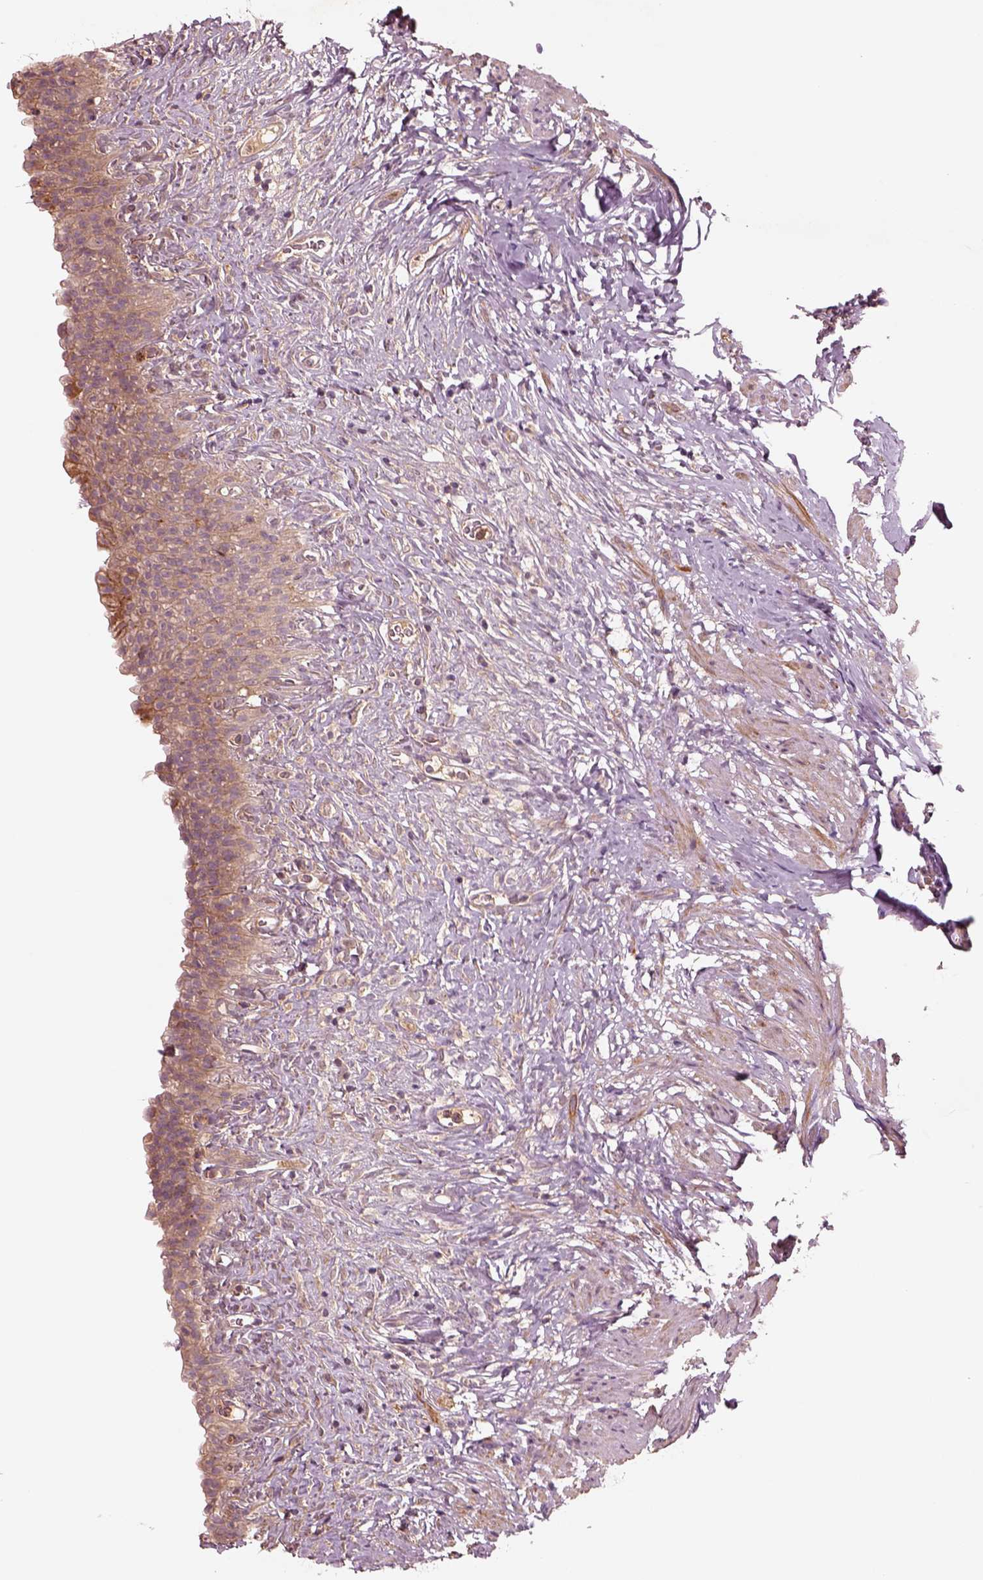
{"staining": {"intensity": "moderate", "quantity": "<25%", "location": "cytoplasmic/membranous"}, "tissue": "urinary bladder", "cell_type": "Urothelial cells", "image_type": "normal", "snomed": [{"axis": "morphology", "description": "Normal tissue, NOS"}, {"axis": "topography", "description": "Urinary bladder"}, {"axis": "topography", "description": "Prostate"}], "caption": "Urothelial cells reveal moderate cytoplasmic/membranous staining in about <25% of cells in unremarkable urinary bladder. (Stains: DAB (3,3'-diaminobenzidine) in brown, nuclei in blue, Microscopy: brightfield microscopy at high magnification).", "gene": "ASCC2", "patient": {"sex": "male", "age": 76}}